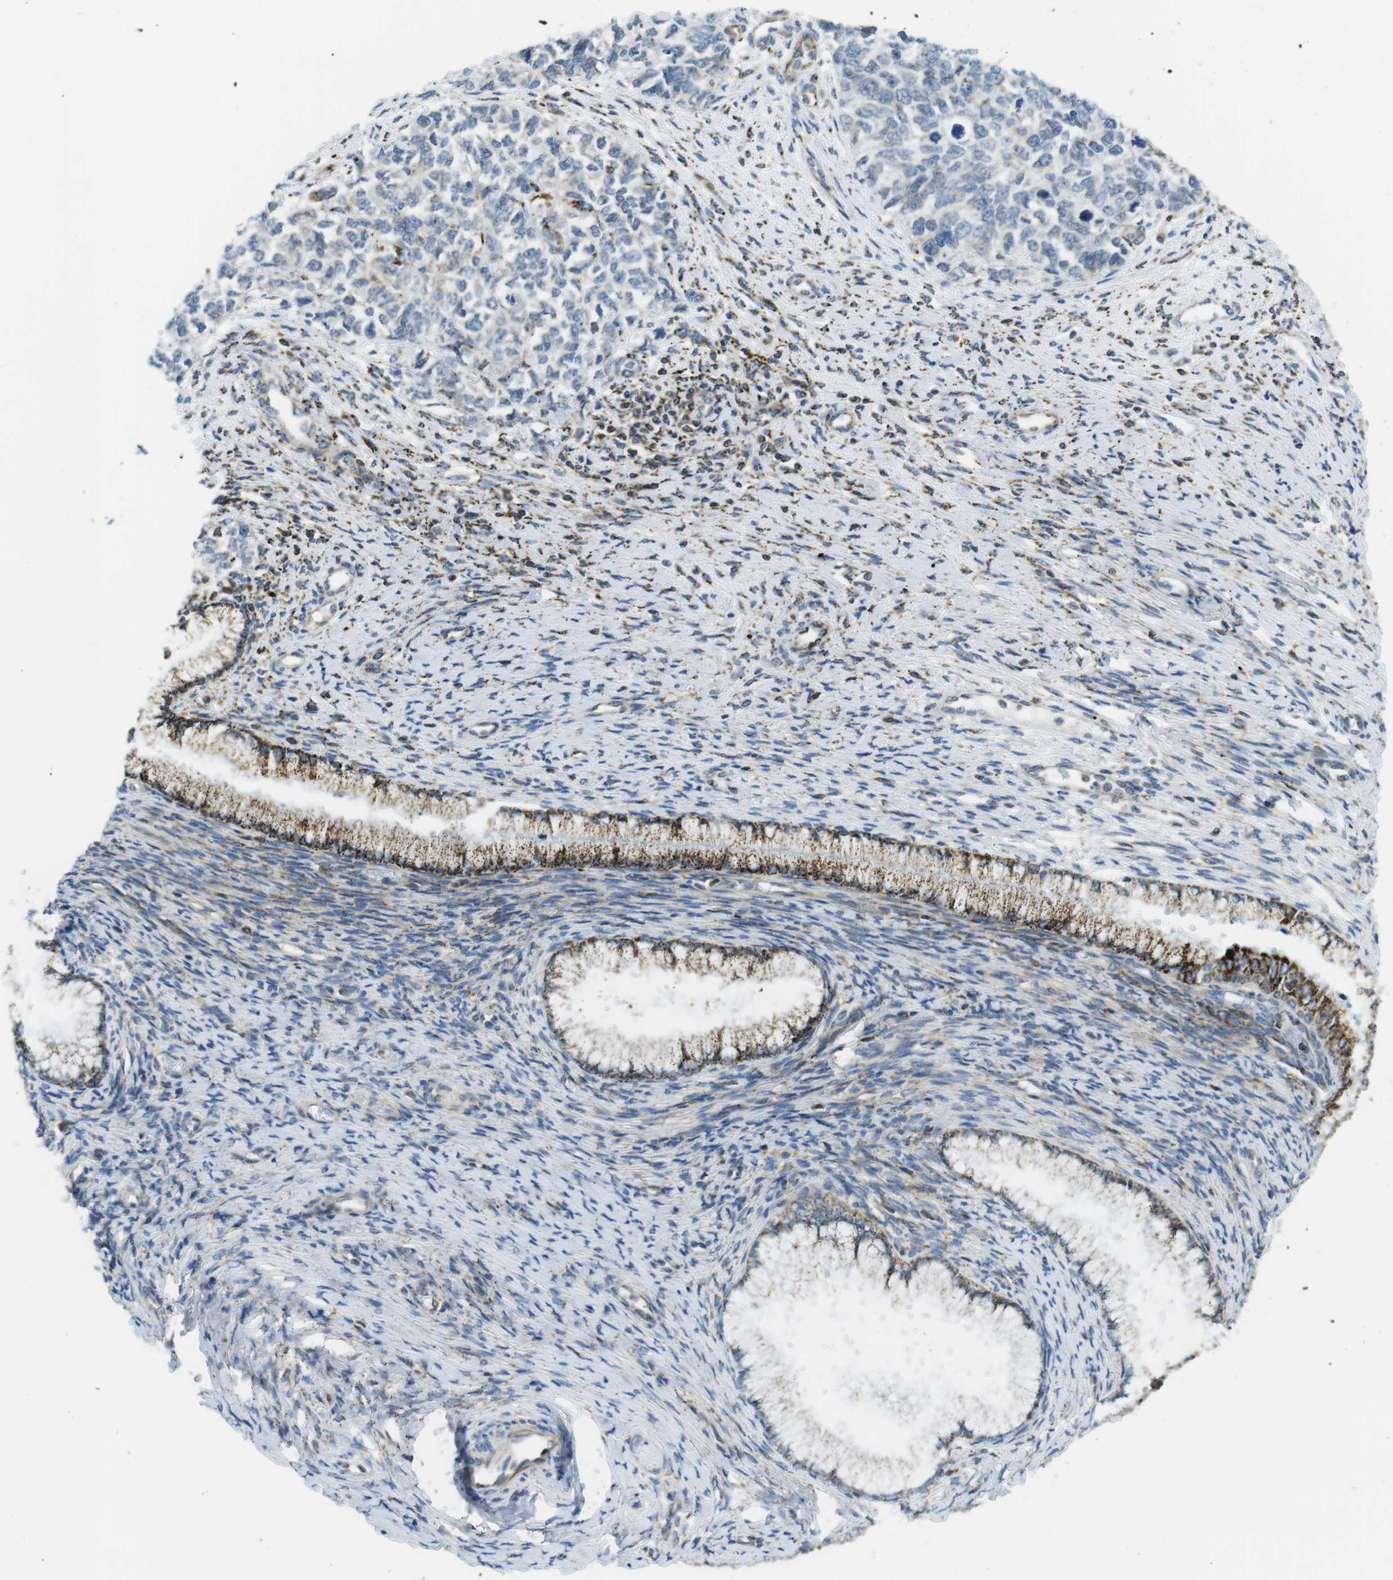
{"staining": {"intensity": "negative", "quantity": "none", "location": "none"}, "tissue": "cervical cancer", "cell_type": "Tumor cells", "image_type": "cancer", "snomed": [{"axis": "morphology", "description": "Squamous cell carcinoma, NOS"}, {"axis": "topography", "description": "Cervix"}], "caption": "Tumor cells show no significant protein staining in cervical squamous cell carcinoma.", "gene": "KCNE3", "patient": {"sex": "female", "age": 63}}